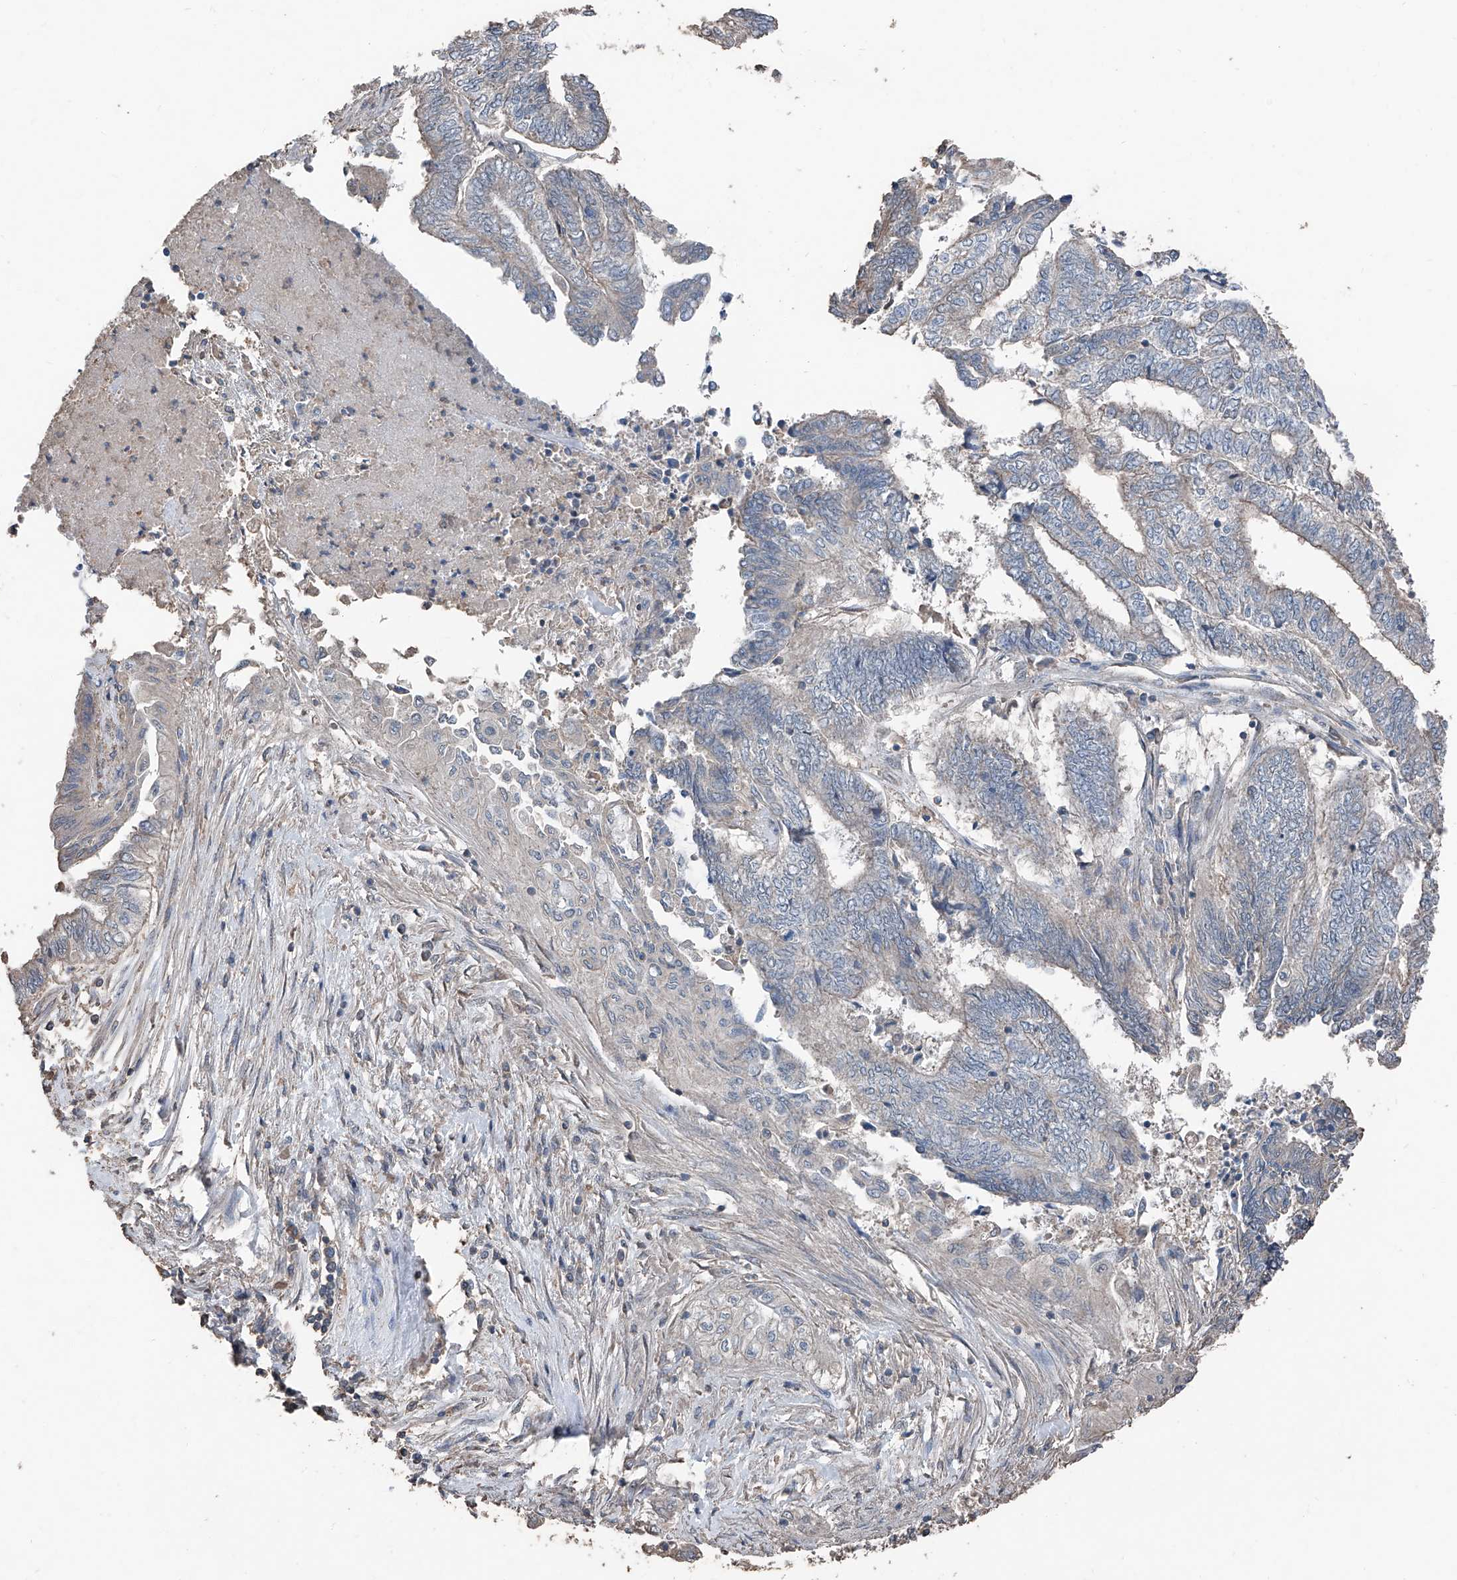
{"staining": {"intensity": "negative", "quantity": "none", "location": "none"}, "tissue": "endometrial cancer", "cell_type": "Tumor cells", "image_type": "cancer", "snomed": [{"axis": "morphology", "description": "Adenocarcinoma, NOS"}, {"axis": "topography", "description": "Uterus"}, {"axis": "topography", "description": "Endometrium"}], "caption": "Immunohistochemical staining of endometrial cancer shows no significant positivity in tumor cells. Nuclei are stained in blue.", "gene": "MAMLD1", "patient": {"sex": "female", "age": 70}}